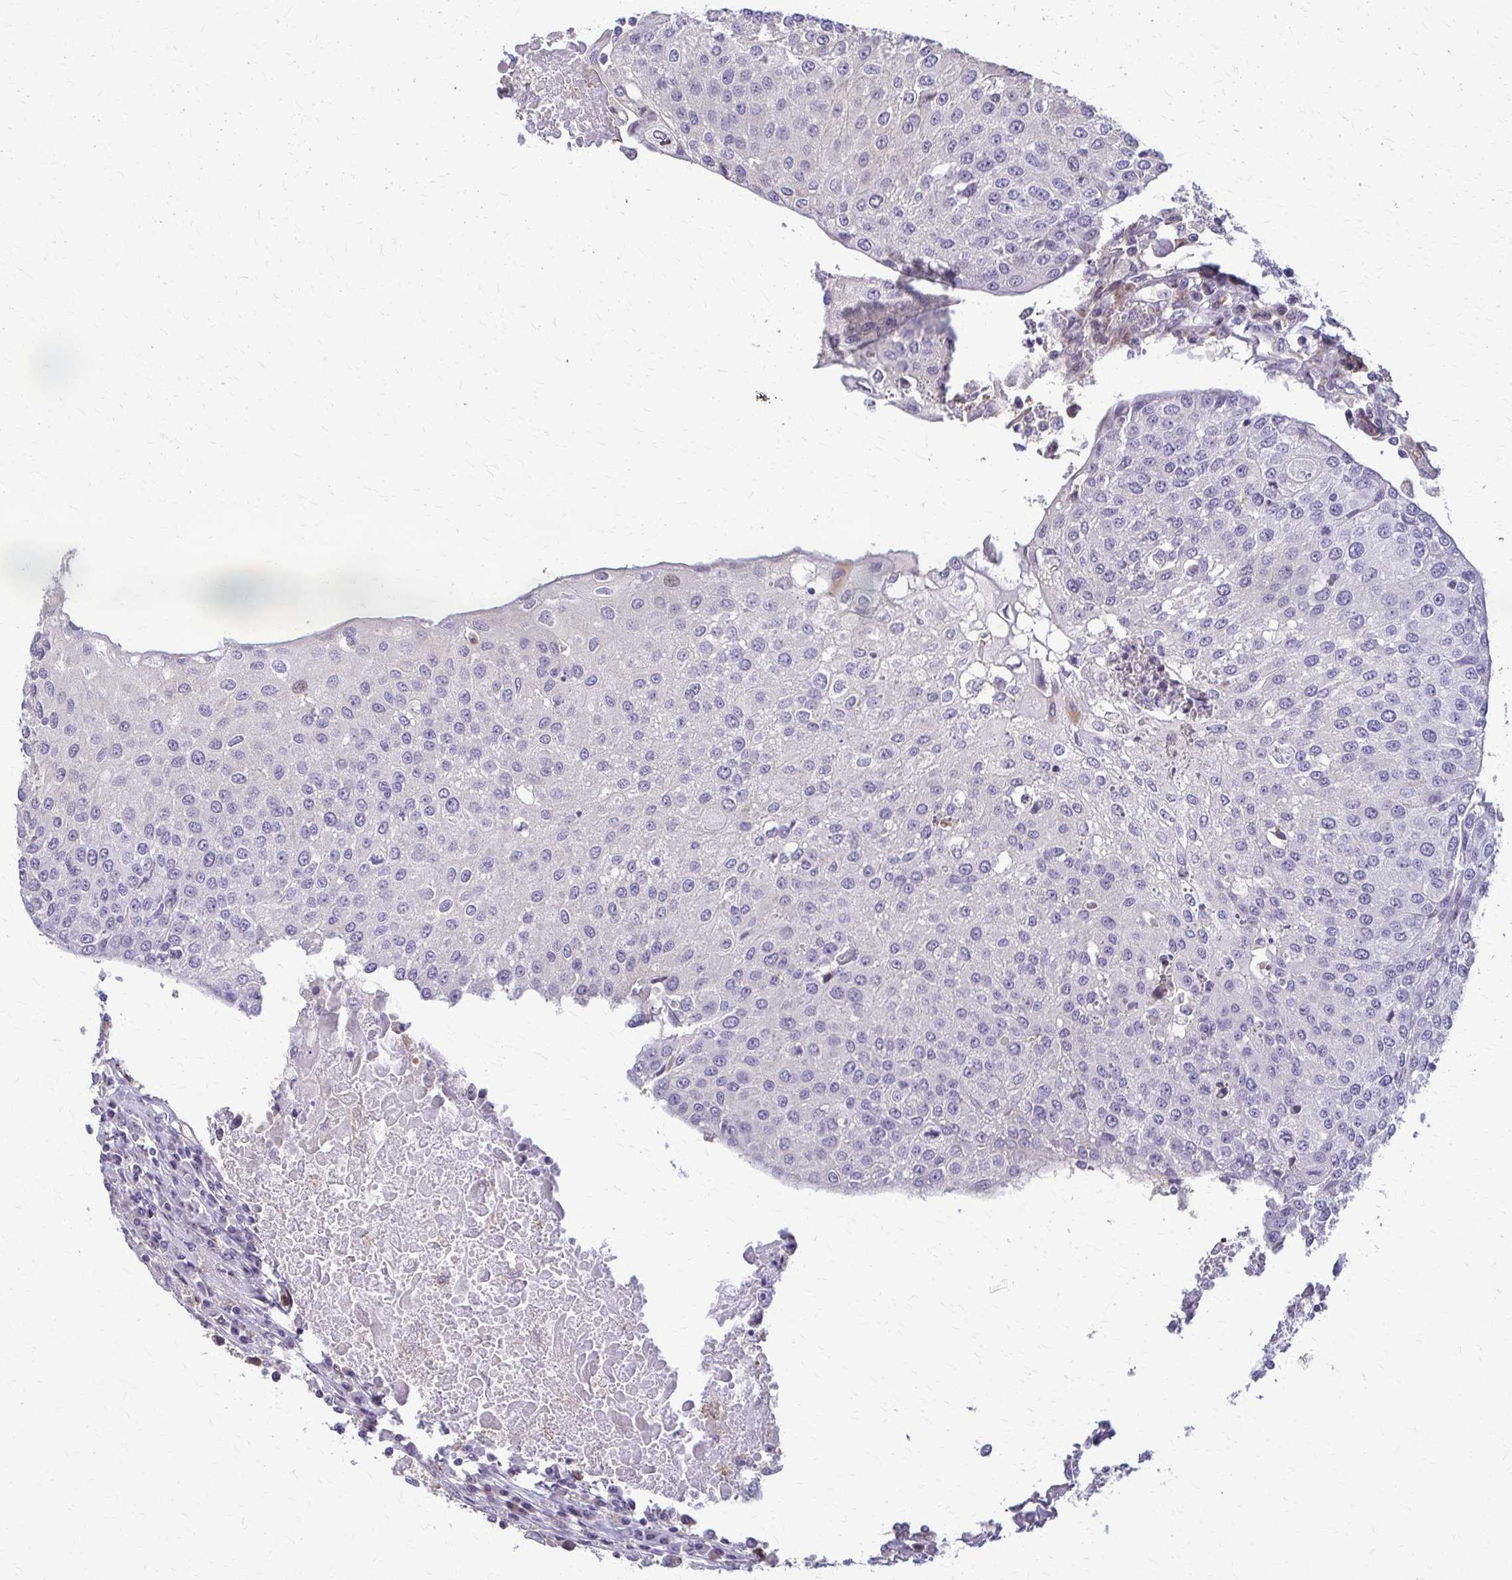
{"staining": {"intensity": "negative", "quantity": "none", "location": "none"}, "tissue": "urothelial cancer", "cell_type": "Tumor cells", "image_type": "cancer", "snomed": [{"axis": "morphology", "description": "Urothelial carcinoma, High grade"}, {"axis": "topography", "description": "Urinary bladder"}], "caption": "Urothelial cancer stained for a protein using immunohistochemistry shows no positivity tumor cells.", "gene": "ZNF34", "patient": {"sex": "female", "age": 85}}